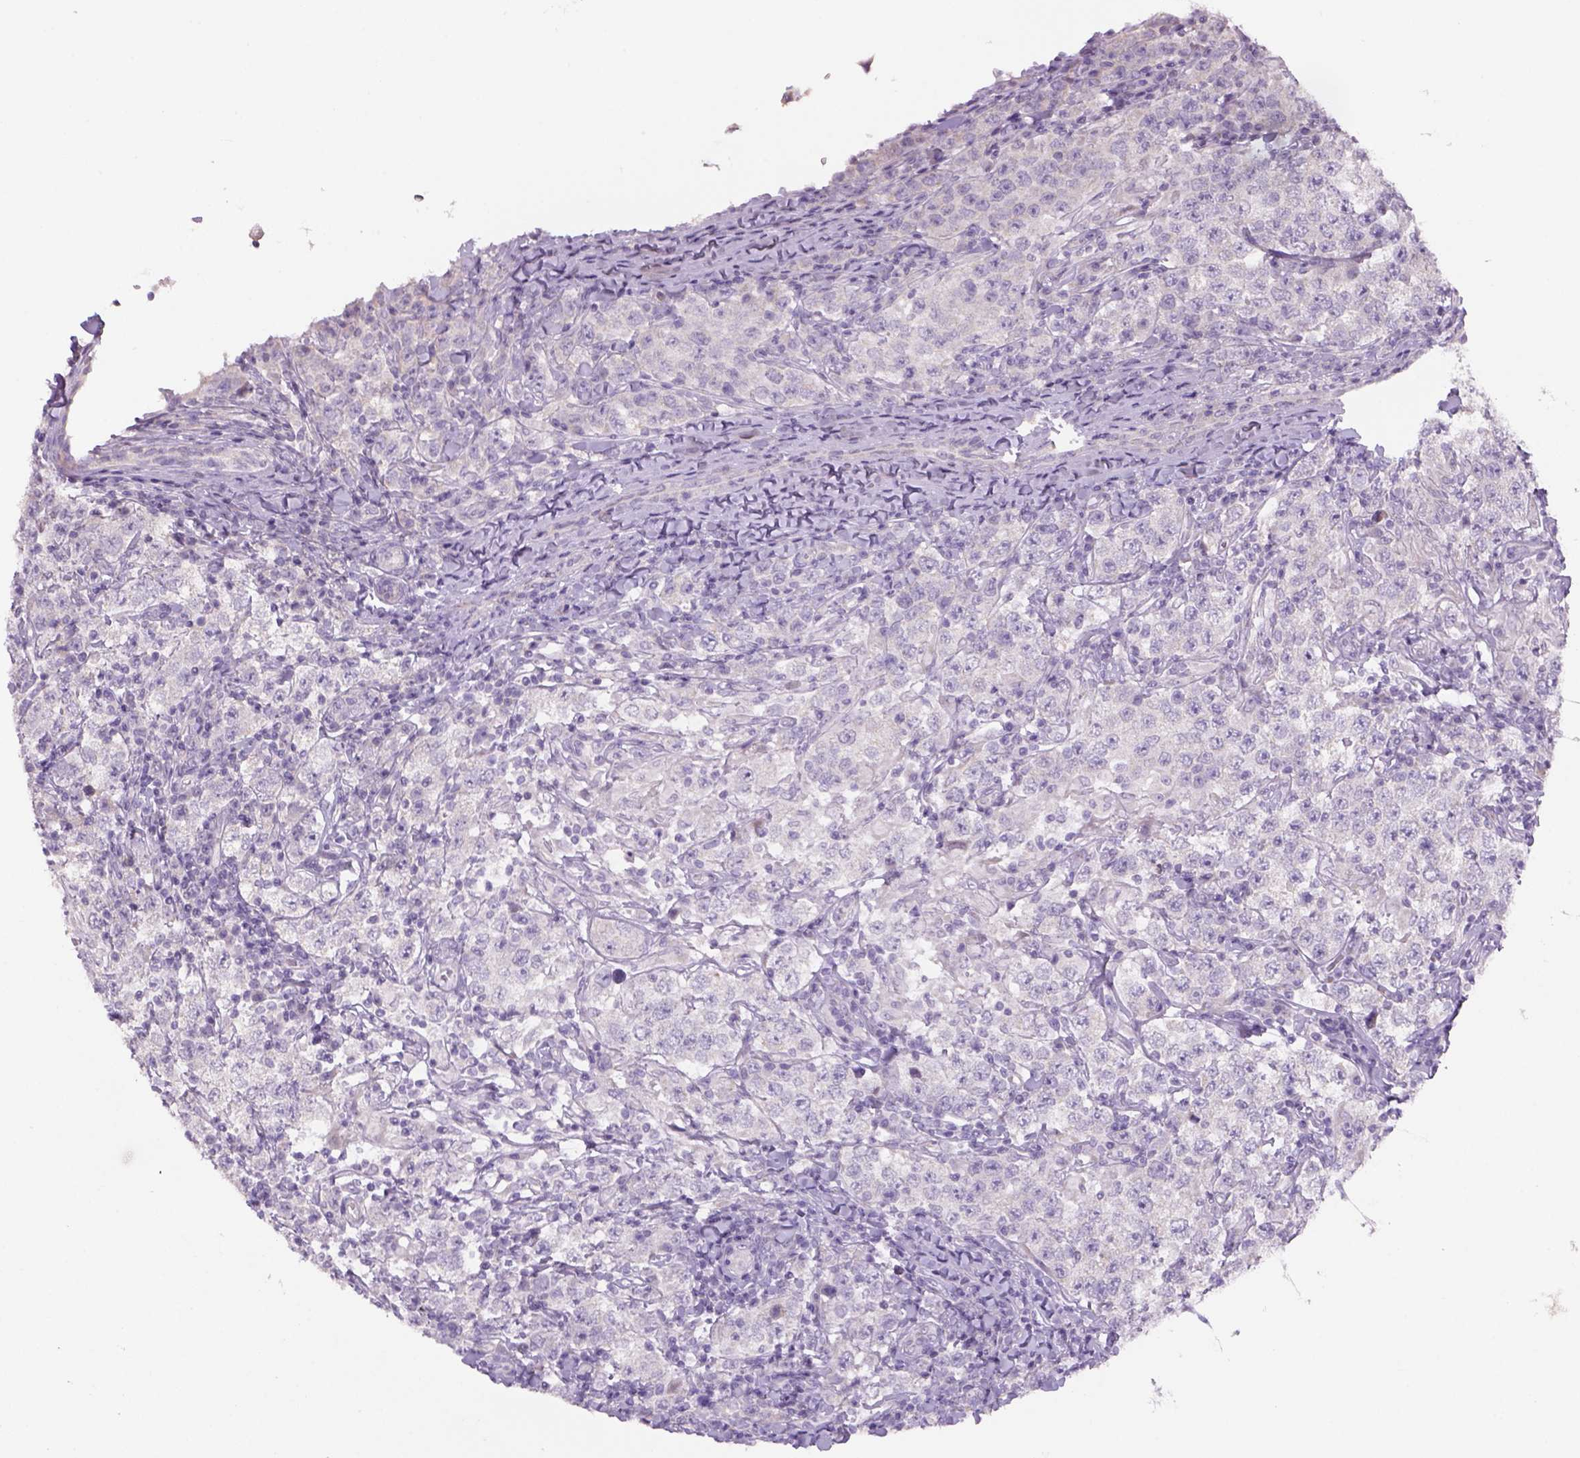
{"staining": {"intensity": "negative", "quantity": "none", "location": "none"}, "tissue": "testis cancer", "cell_type": "Tumor cells", "image_type": "cancer", "snomed": [{"axis": "morphology", "description": "Seminoma, NOS"}, {"axis": "morphology", "description": "Carcinoma, Embryonal, NOS"}, {"axis": "topography", "description": "Testis"}], "caption": "DAB immunohistochemical staining of human testis cancer demonstrates no significant staining in tumor cells.", "gene": "ADGRV1", "patient": {"sex": "male", "age": 41}}